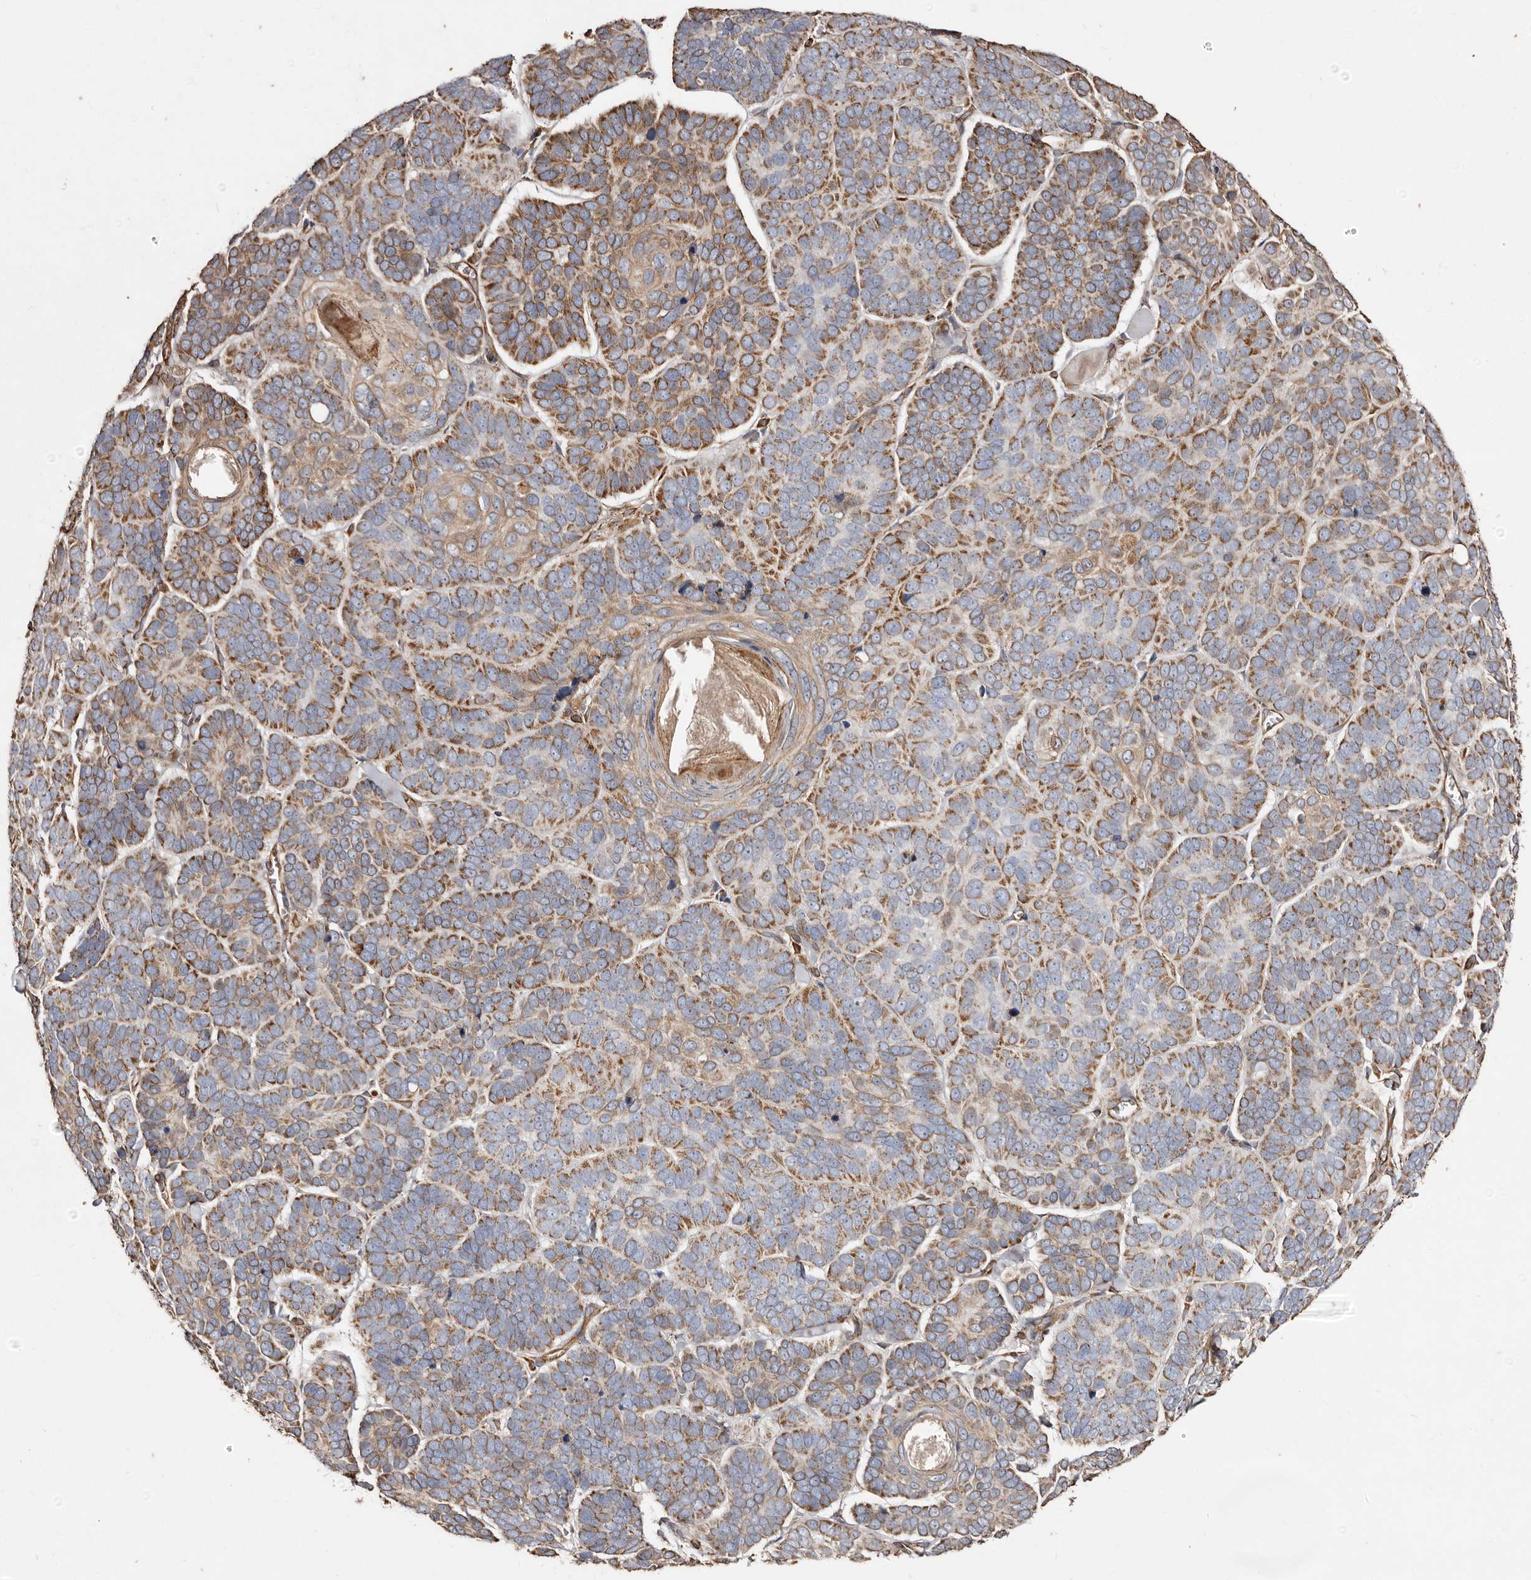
{"staining": {"intensity": "moderate", "quantity": ">75%", "location": "cytoplasmic/membranous"}, "tissue": "skin cancer", "cell_type": "Tumor cells", "image_type": "cancer", "snomed": [{"axis": "morphology", "description": "Basal cell carcinoma"}, {"axis": "topography", "description": "Skin"}], "caption": "Immunohistochemistry (IHC) of human skin cancer shows medium levels of moderate cytoplasmic/membranous positivity in about >75% of tumor cells.", "gene": "MACC1", "patient": {"sex": "male", "age": 62}}